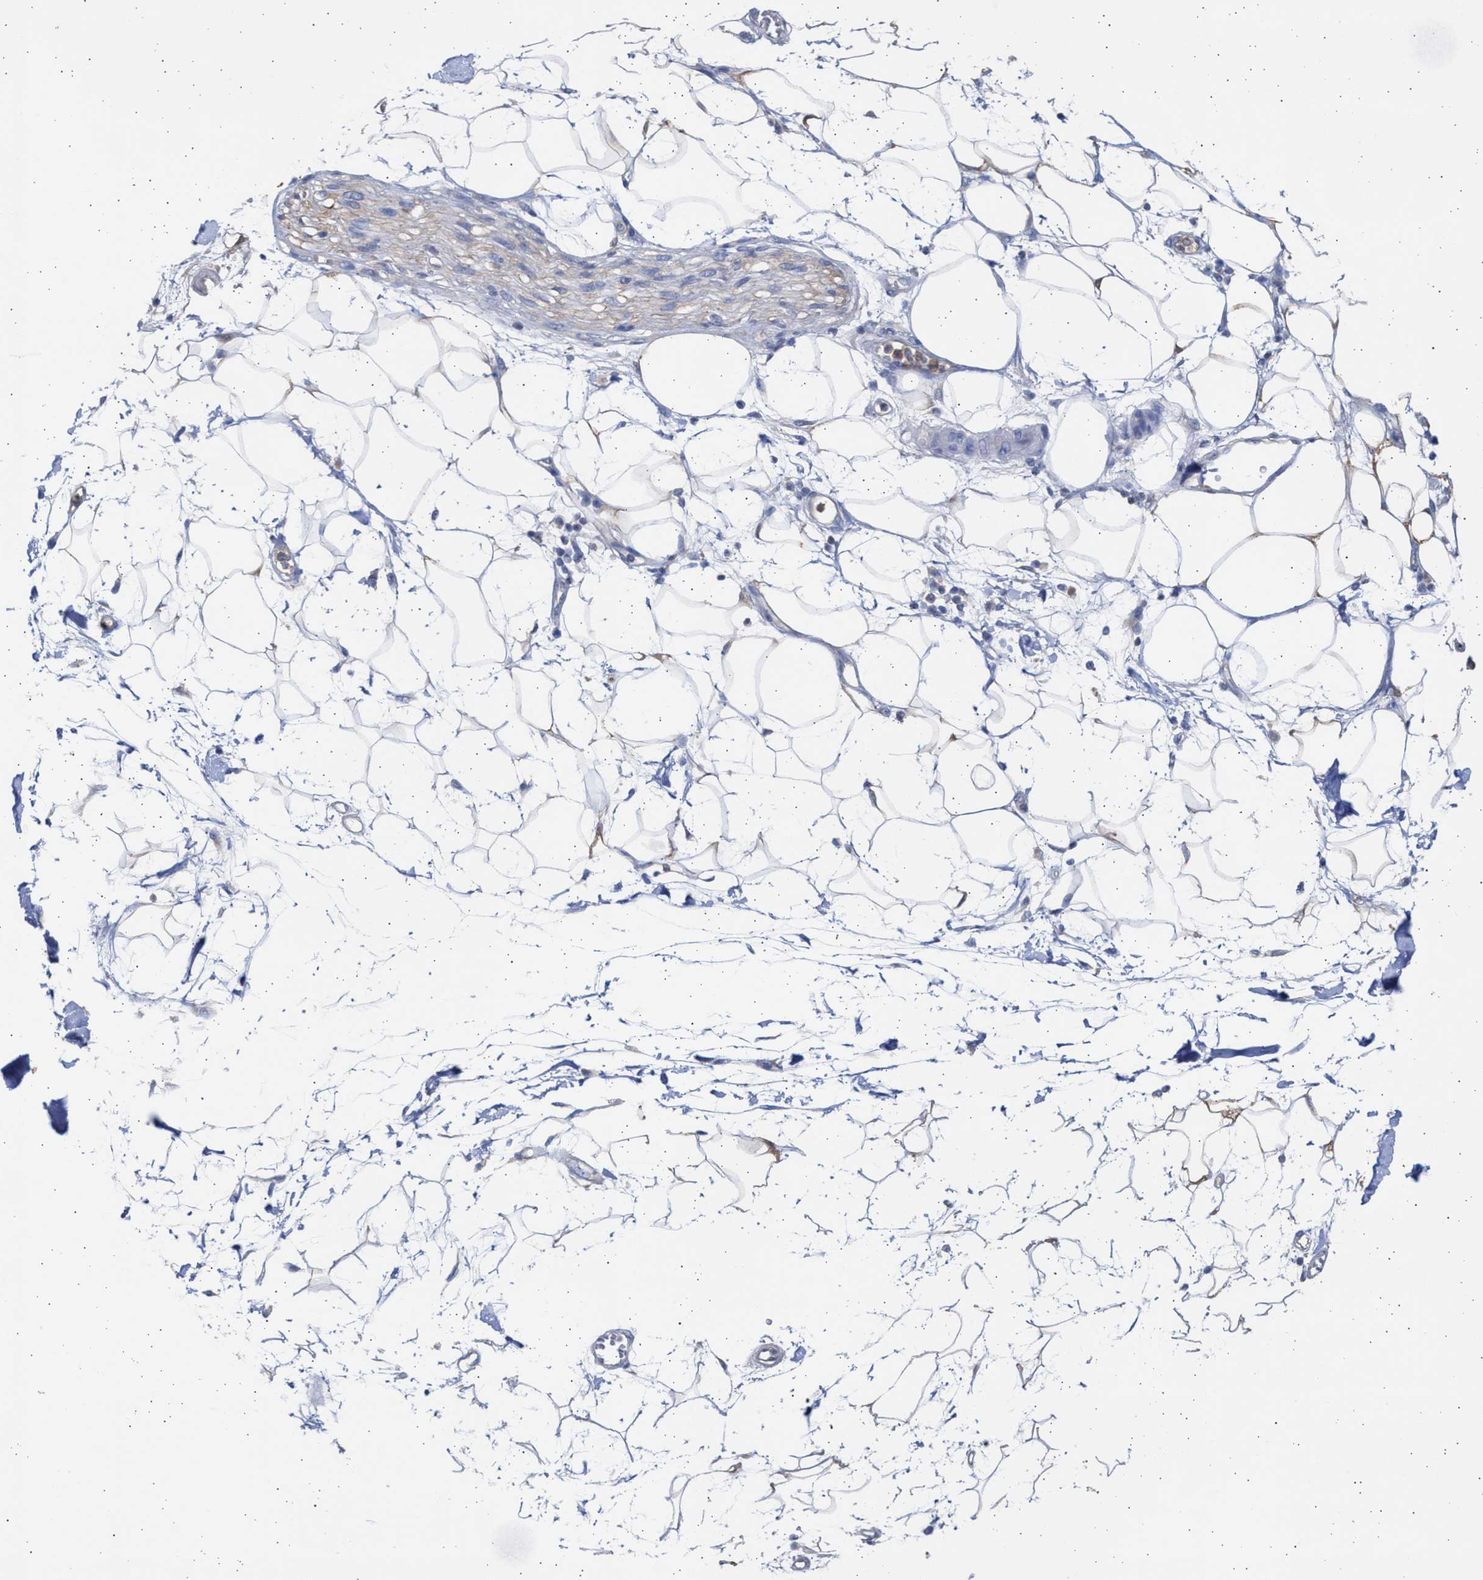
{"staining": {"intensity": "negative", "quantity": "none", "location": "none"}, "tissue": "adipose tissue", "cell_type": "Adipocytes", "image_type": "normal", "snomed": [{"axis": "morphology", "description": "Normal tissue, NOS"}, {"axis": "morphology", "description": "Adenocarcinoma, NOS"}, {"axis": "topography", "description": "Duodenum"}, {"axis": "topography", "description": "Peripheral nerve tissue"}], "caption": "Human adipose tissue stained for a protein using IHC shows no positivity in adipocytes.", "gene": "ALDOC", "patient": {"sex": "female", "age": 60}}